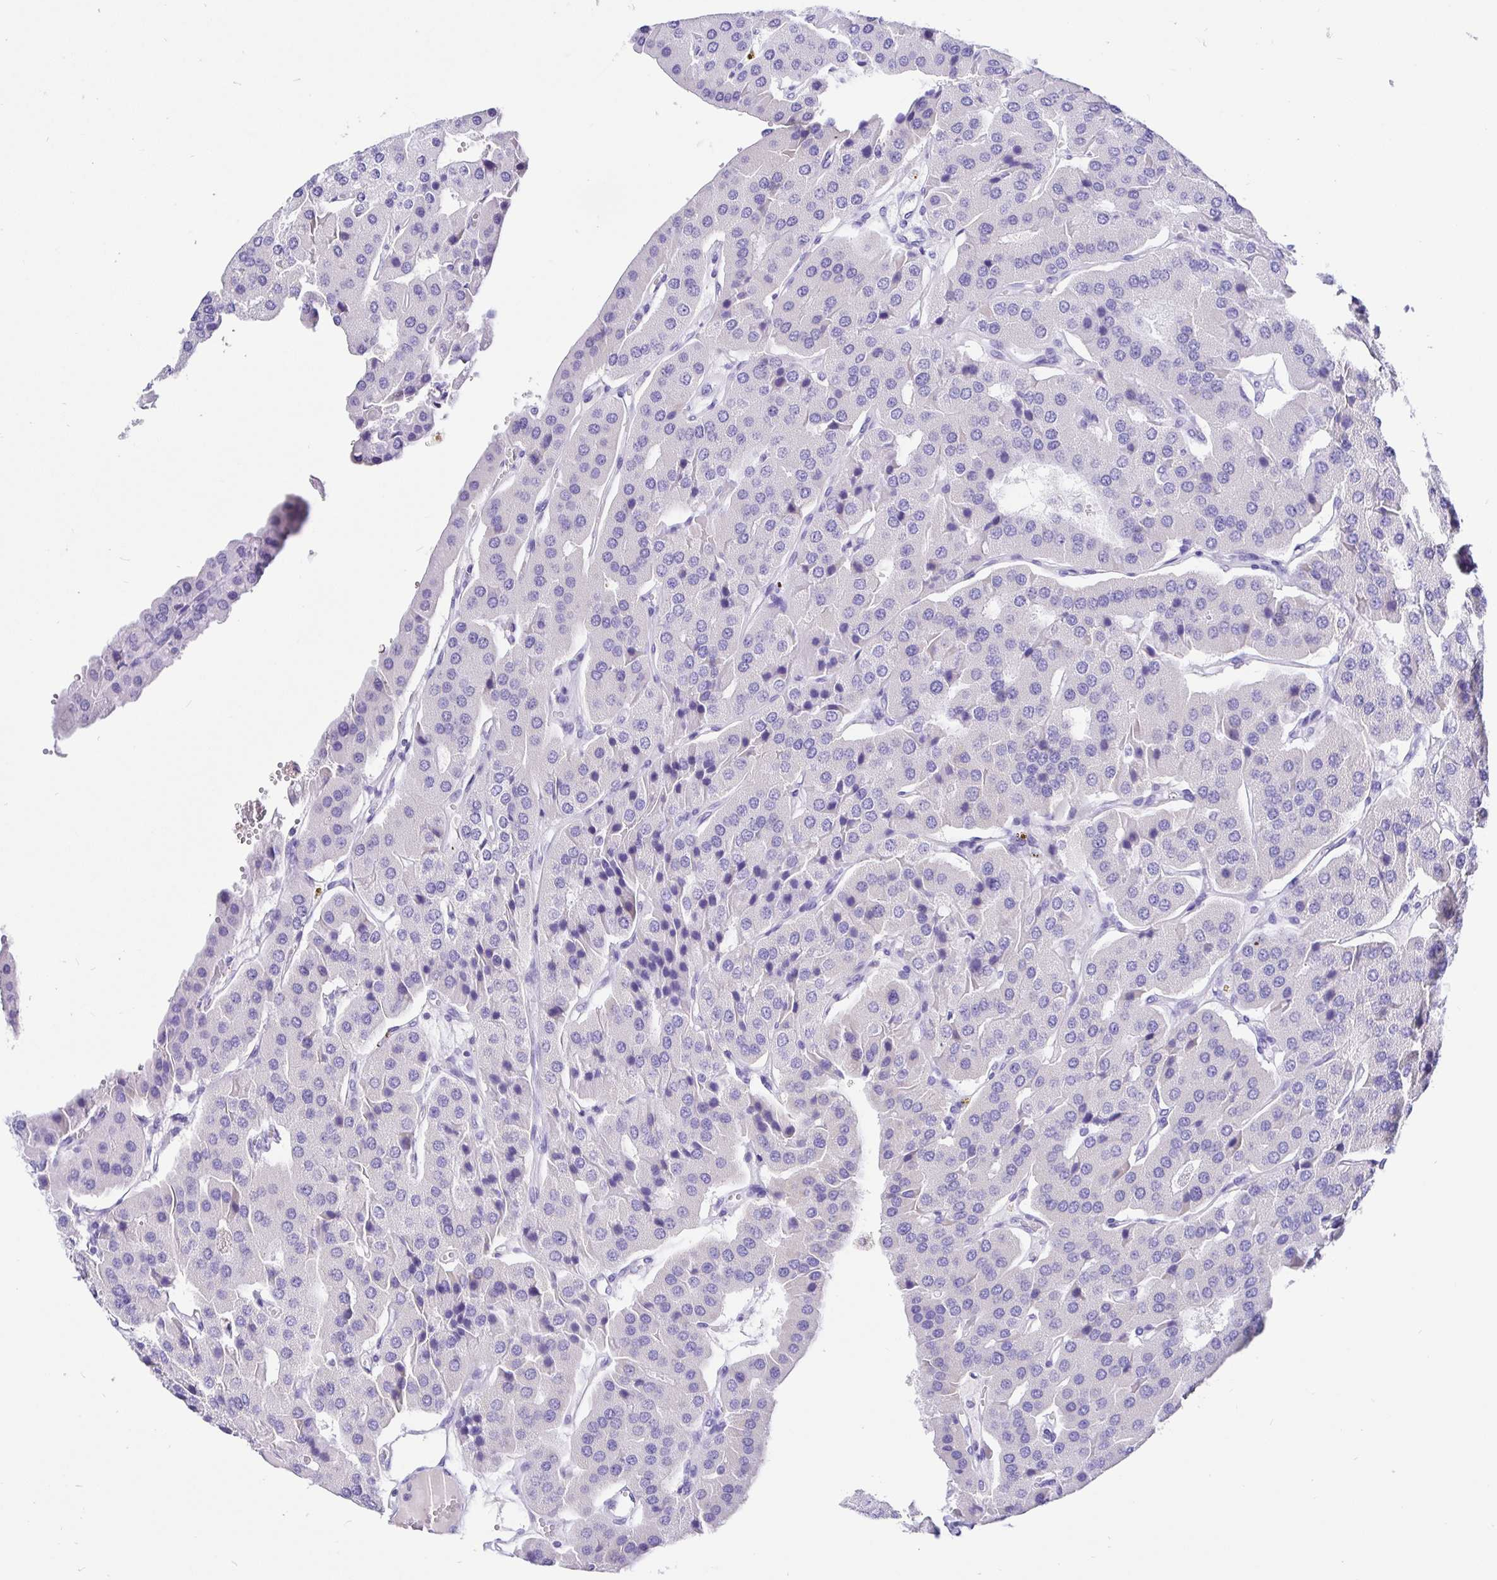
{"staining": {"intensity": "negative", "quantity": "none", "location": "none"}, "tissue": "parathyroid gland", "cell_type": "Glandular cells", "image_type": "normal", "snomed": [{"axis": "morphology", "description": "Normal tissue, NOS"}, {"axis": "morphology", "description": "Adenoma, NOS"}, {"axis": "topography", "description": "Parathyroid gland"}], "caption": "Protein analysis of normal parathyroid gland demonstrates no significant staining in glandular cells. (Stains: DAB (3,3'-diaminobenzidine) immunohistochemistry (IHC) with hematoxylin counter stain, Microscopy: brightfield microscopy at high magnification).", "gene": "PRAMEF18", "patient": {"sex": "female", "age": 86}}